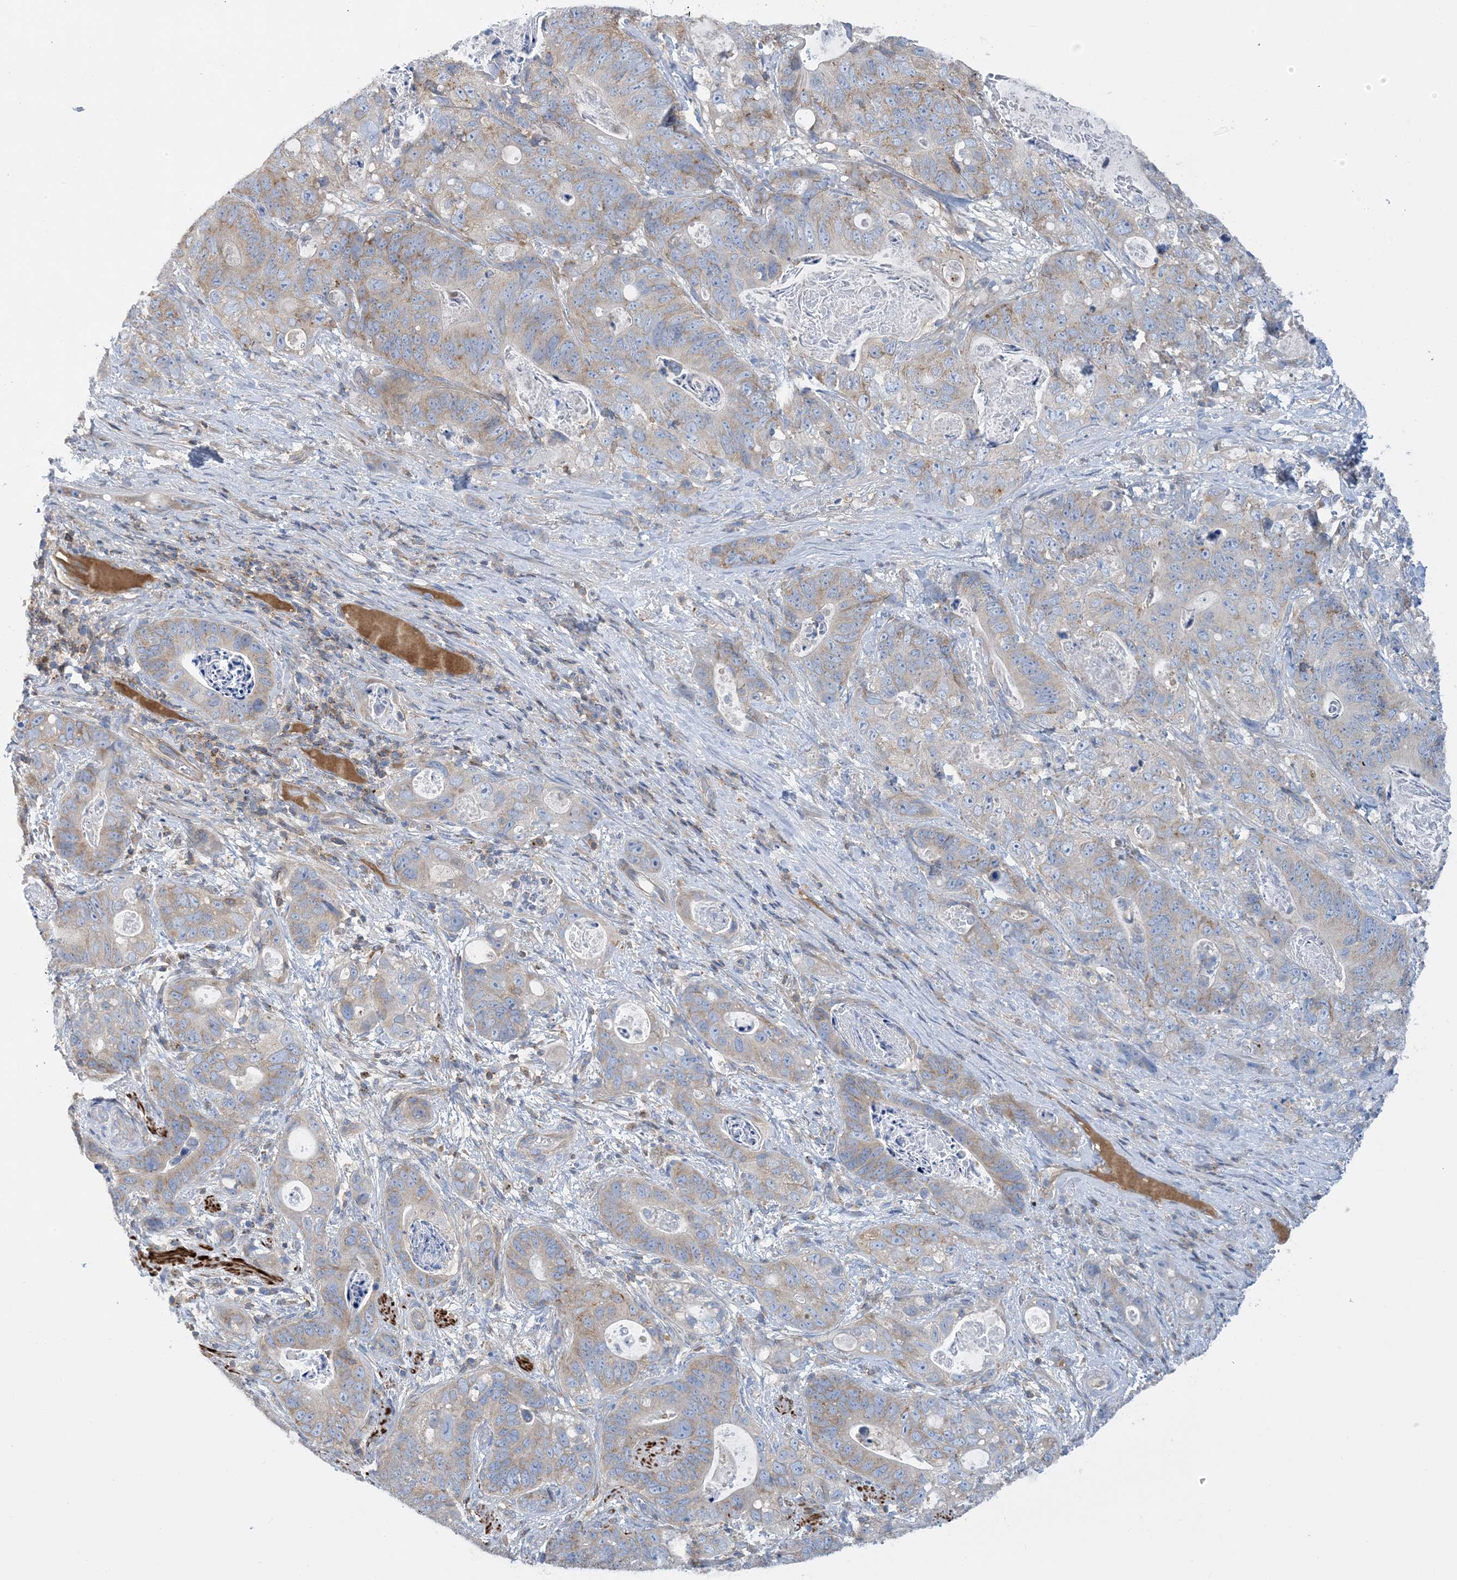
{"staining": {"intensity": "weak", "quantity": "25%-75%", "location": "cytoplasmic/membranous"}, "tissue": "stomach cancer", "cell_type": "Tumor cells", "image_type": "cancer", "snomed": [{"axis": "morphology", "description": "Normal tissue, NOS"}, {"axis": "morphology", "description": "Adenocarcinoma, NOS"}, {"axis": "topography", "description": "Stomach"}], "caption": "Immunohistochemical staining of stomach adenocarcinoma displays weak cytoplasmic/membranous protein expression in about 25%-75% of tumor cells.", "gene": "CALHM5", "patient": {"sex": "female", "age": 89}}